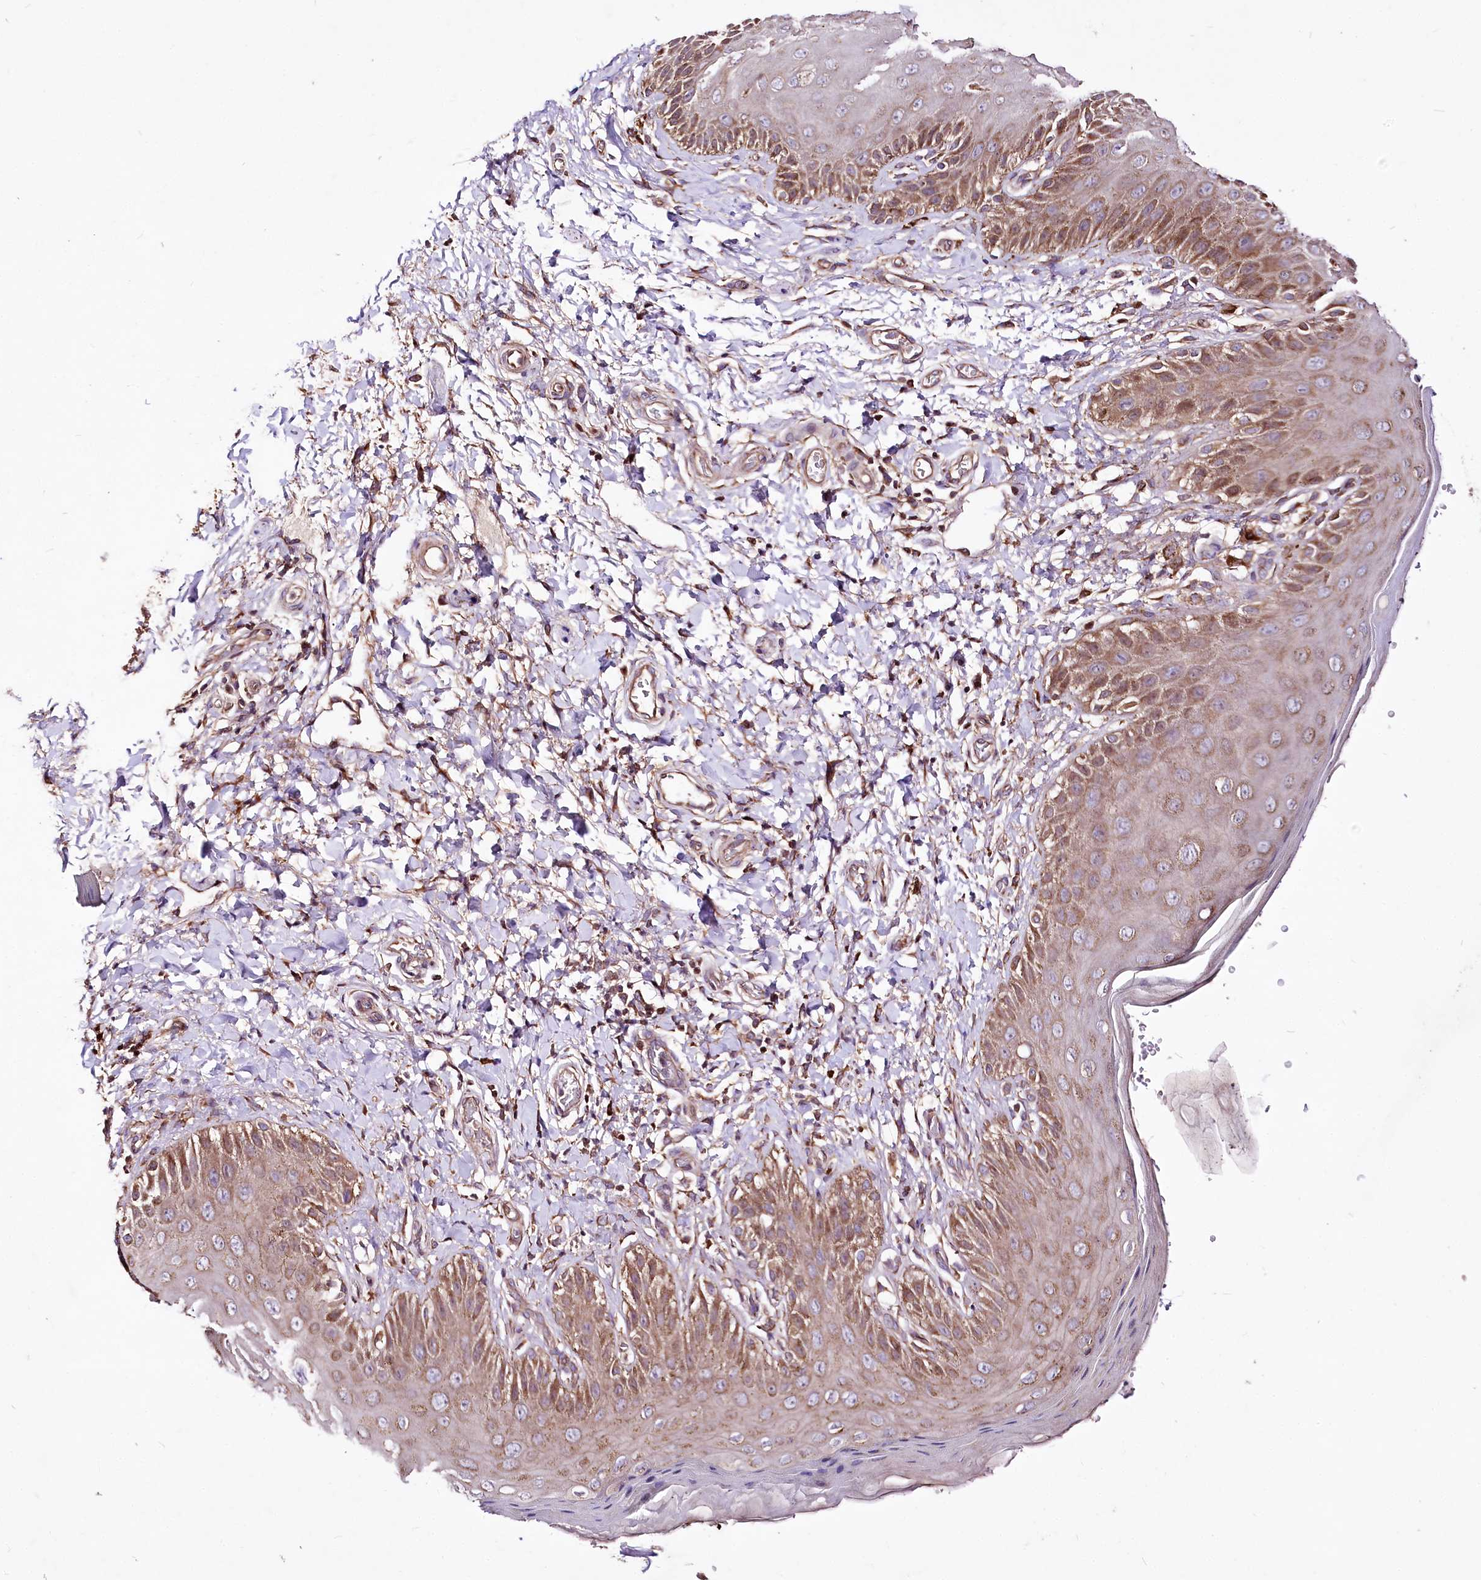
{"staining": {"intensity": "moderate", "quantity": "25%-75%", "location": "cytoplasmic/membranous"}, "tissue": "skin", "cell_type": "Epidermal cells", "image_type": "normal", "snomed": [{"axis": "morphology", "description": "Normal tissue, NOS"}, {"axis": "topography", "description": "Anal"}], "caption": "Skin stained with immunohistochemistry (IHC) shows moderate cytoplasmic/membranous positivity in about 25%-75% of epidermal cells. The staining was performed using DAB to visualize the protein expression in brown, while the nuclei were stained in blue with hematoxylin (Magnification: 20x).", "gene": "WWC1", "patient": {"sex": "male", "age": 44}}